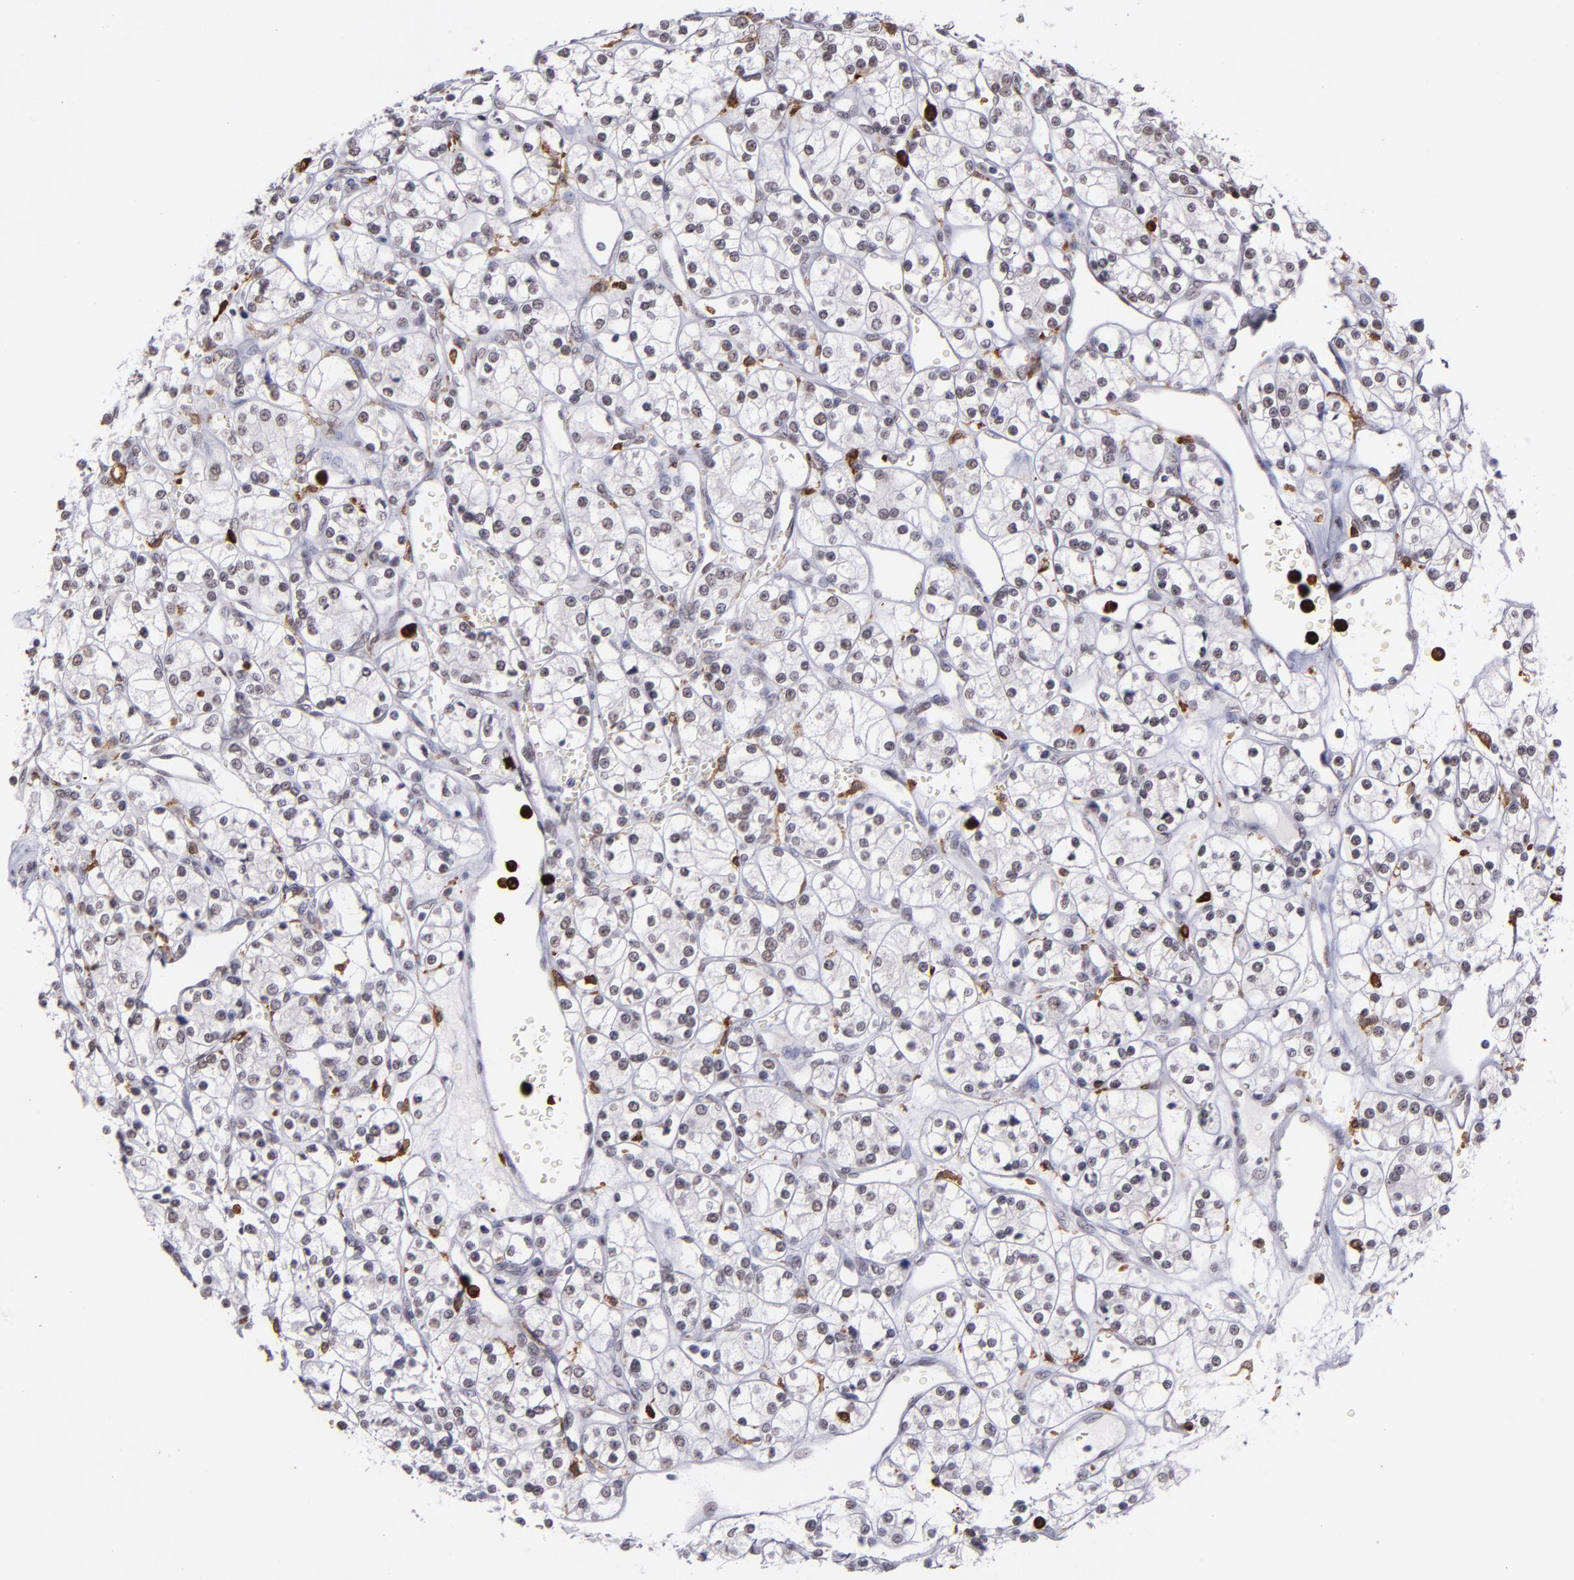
{"staining": {"intensity": "negative", "quantity": "none", "location": "none"}, "tissue": "renal cancer", "cell_type": "Tumor cells", "image_type": "cancer", "snomed": [{"axis": "morphology", "description": "Adenocarcinoma, NOS"}, {"axis": "topography", "description": "Kidney"}], "caption": "Adenocarcinoma (renal) was stained to show a protein in brown. There is no significant positivity in tumor cells.", "gene": "NCF2", "patient": {"sex": "female", "age": 62}}